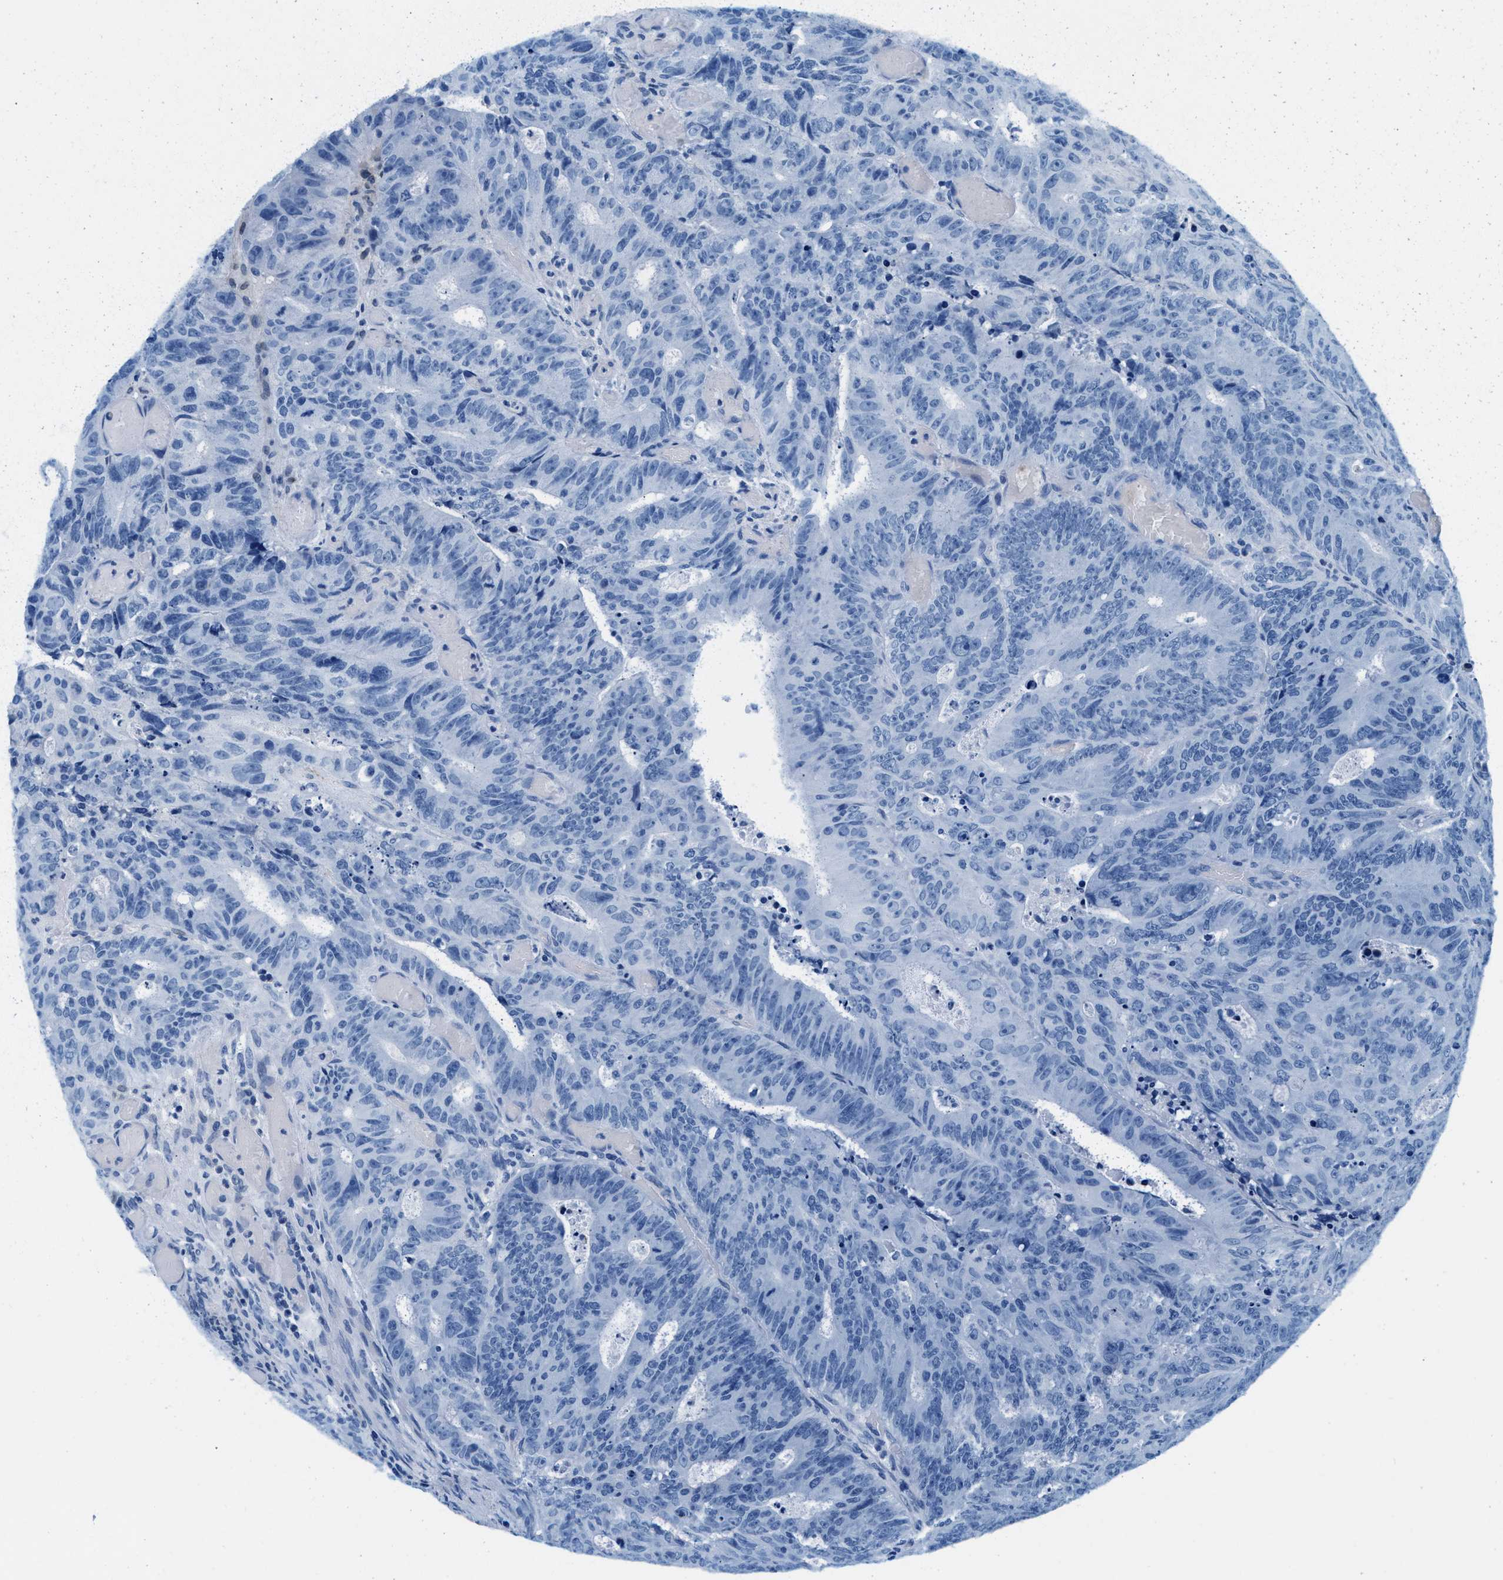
{"staining": {"intensity": "negative", "quantity": "none", "location": "none"}, "tissue": "colorectal cancer", "cell_type": "Tumor cells", "image_type": "cancer", "snomed": [{"axis": "morphology", "description": "Adenocarcinoma, NOS"}, {"axis": "topography", "description": "Colon"}], "caption": "The histopathology image shows no staining of tumor cells in colorectal cancer.", "gene": "SLFN11", "patient": {"sex": "male", "age": 87}}